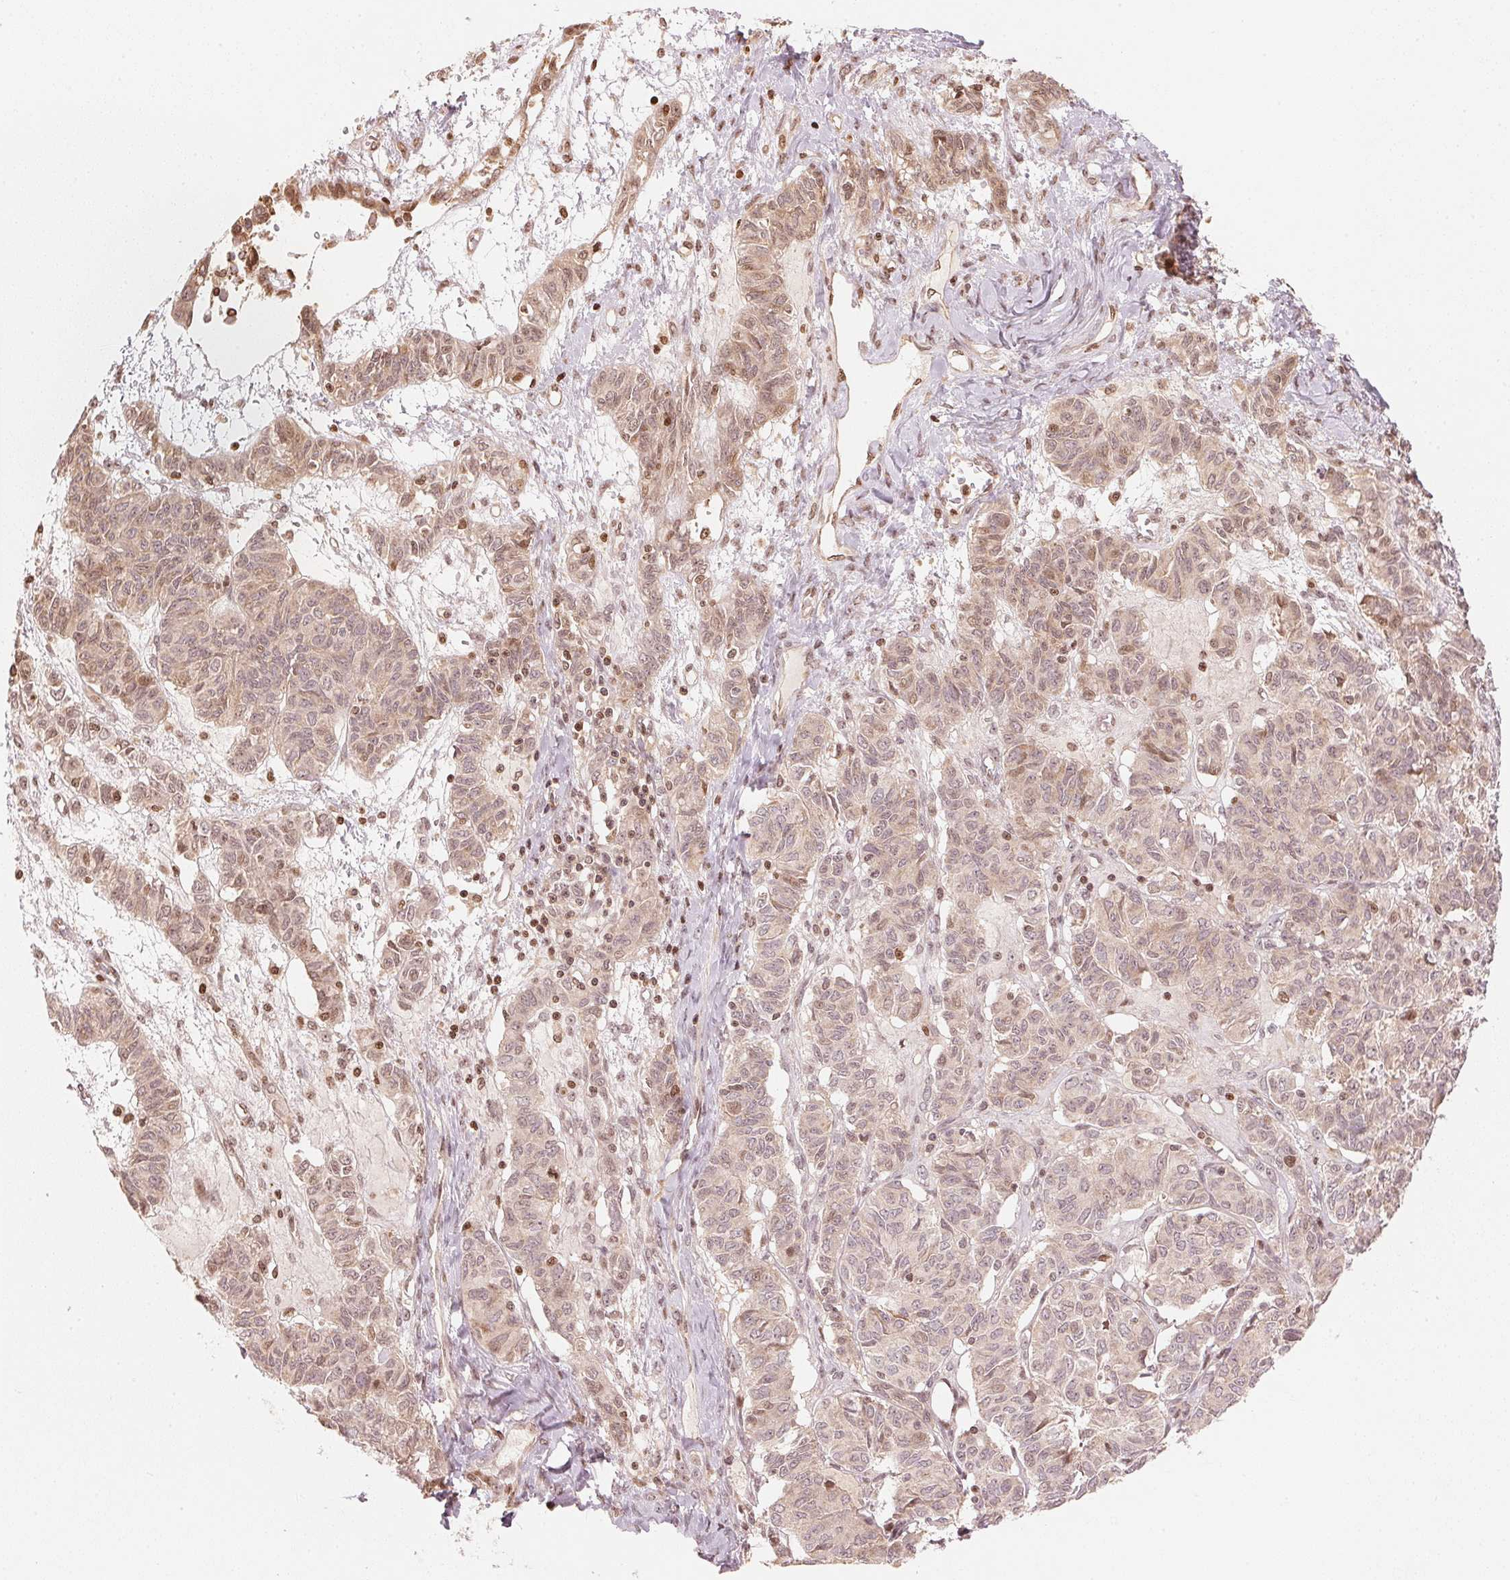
{"staining": {"intensity": "weak", "quantity": "<25%", "location": "cytoplasmic/membranous,nuclear"}, "tissue": "ovarian cancer", "cell_type": "Tumor cells", "image_type": "cancer", "snomed": [{"axis": "morphology", "description": "Carcinoma, endometroid"}, {"axis": "topography", "description": "Ovary"}], "caption": "Image shows no significant protein expression in tumor cells of endometroid carcinoma (ovarian).", "gene": "PRKN", "patient": {"sex": "female", "age": 80}}